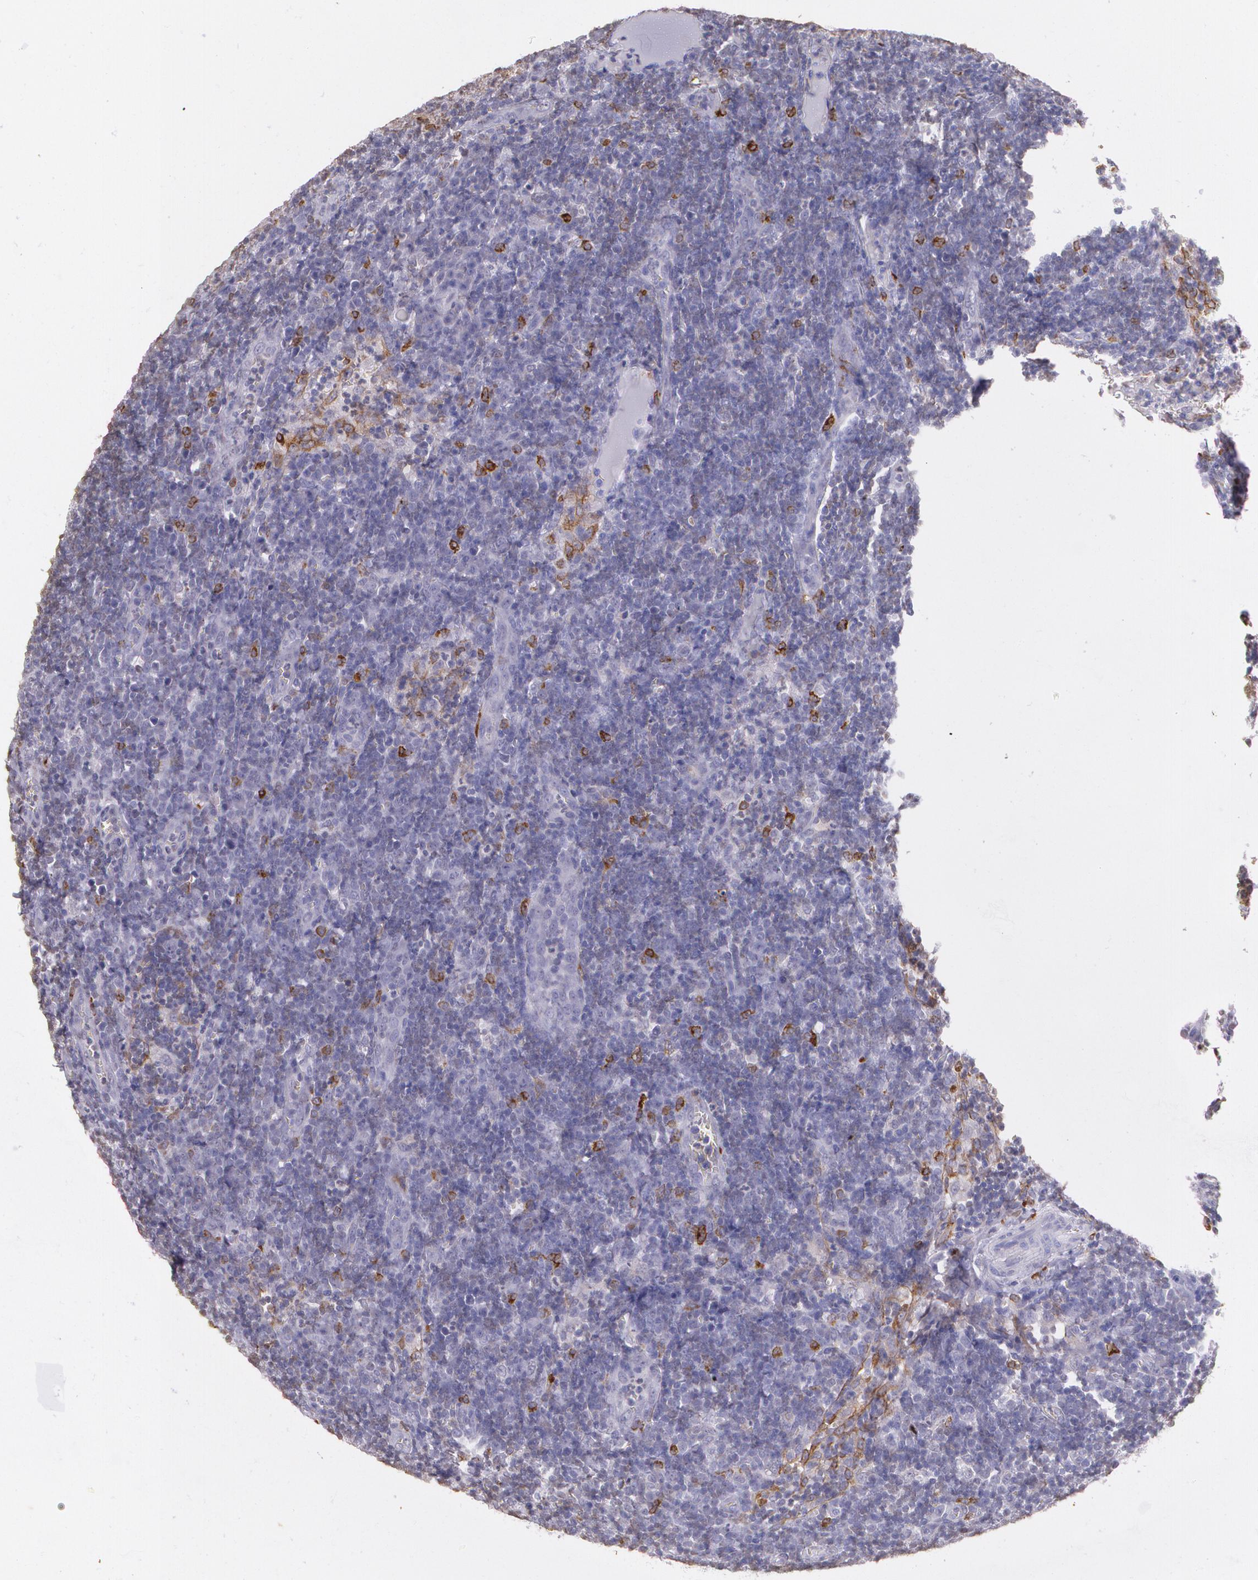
{"staining": {"intensity": "moderate", "quantity": "<25%", "location": "cytoplasmic/membranous"}, "tissue": "lymph node", "cell_type": "Germinal center cells", "image_type": "normal", "snomed": [{"axis": "morphology", "description": "Normal tissue, NOS"}, {"axis": "morphology", "description": "Inflammation, NOS"}, {"axis": "topography", "description": "Lymph node"}, {"axis": "topography", "description": "Salivary gland"}], "caption": "This is a photomicrograph of IHC staining of unremarkable lymph node, which shows moderate positivity in the cytoplasmic/membranous of germinal center cells.", "gene": "RTN1", "patient": {"sex": "male", "age": 3}}